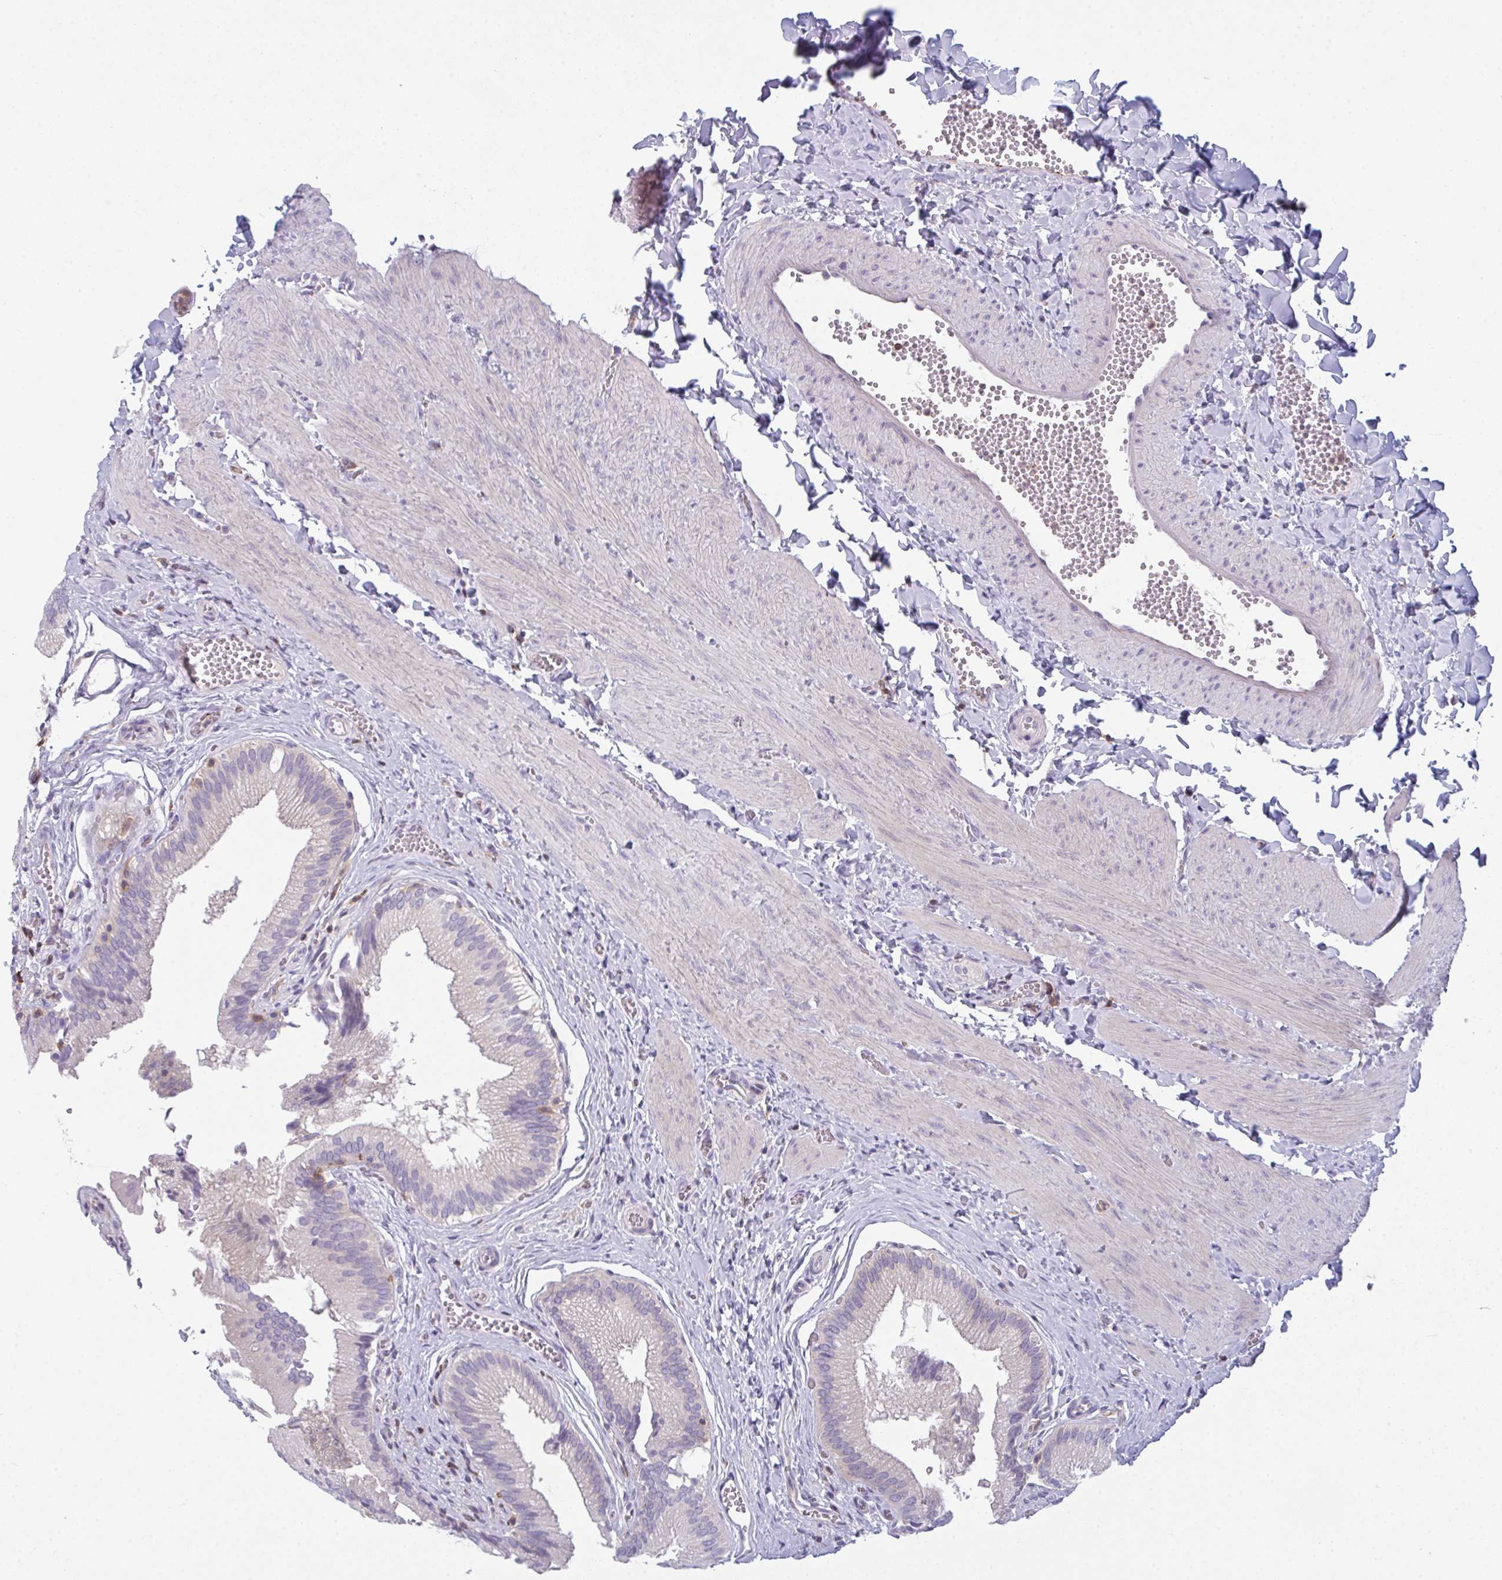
{"staining": {"intensity": "negative", "quantity": "none", "location": "none"}, "tissue": "gallbladder", "cell_type": "Glandular cells", "image_type": "normal", "snomed": [{"axis": "morphology", "description": "Normal tissue, NOS"}, {"axis": "topography", "description": "Gallbladder"}], "caption": "This is a micrograph of immunohistochemistry (IHC) staining of benign gallbladder, which shows no positivity in glandular cells.", "gene": "CD80", "patient": {"sex": "male", "age": 17}}